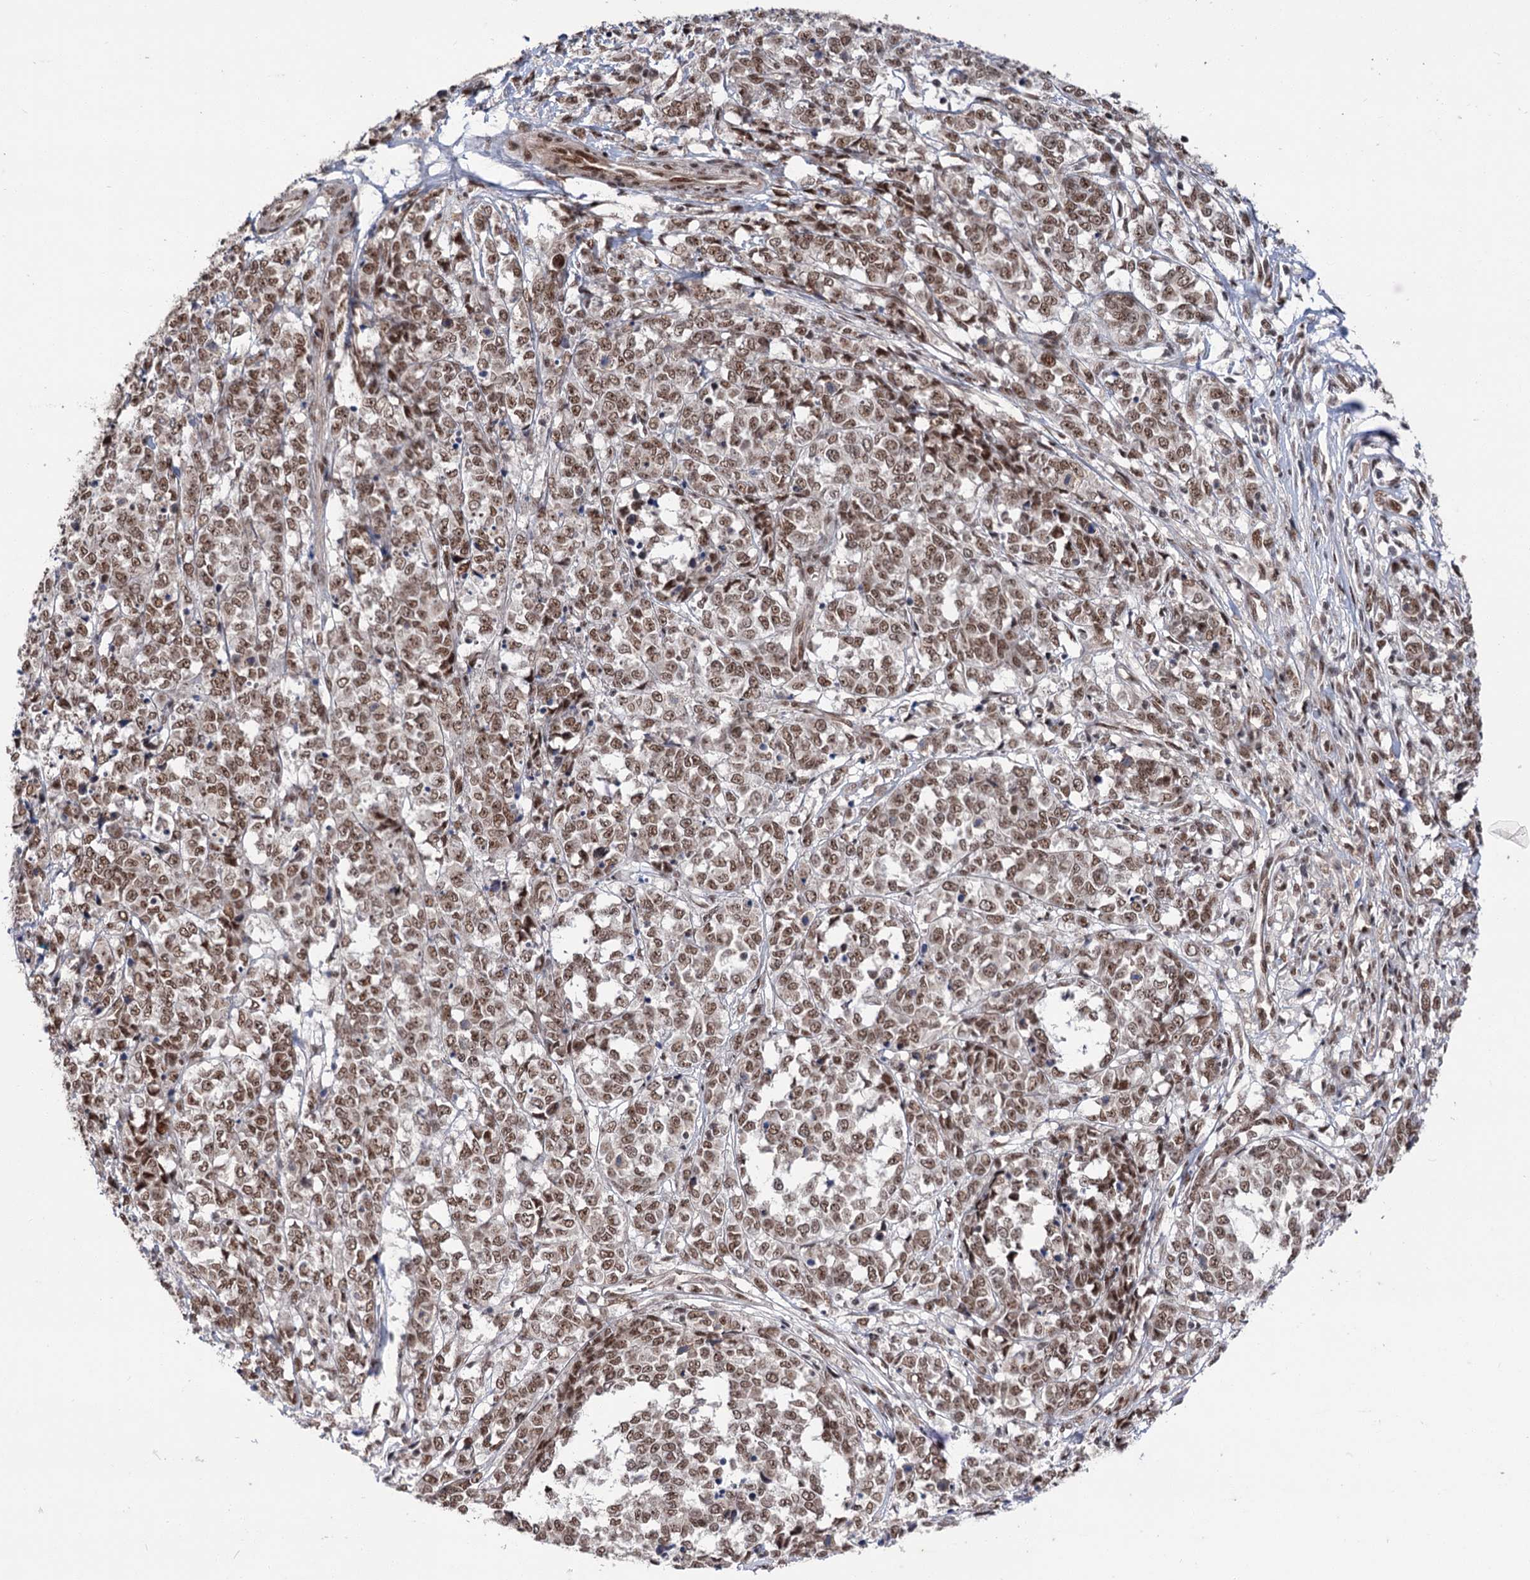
{"staining": {"intensity": "moderate", "quantity": ">75%", "location": "nuclear"}, "tissue": "melanoma", "cell_type": "Tumor cells", "image_type": "cancer", "snomed": [{"axis": "morphology", "description": "Malignant melanoma, NOS"}, {"axis": "topography", "description": "Skin"}], "caption": "DAB immunohistochemical staining of human malignant melanoma exhibits moderate nuclear protein positivity in about >75% of tumor cells. The staining was performed using DAB, with brown indicating positive protein expression. Nuclei are stained blue with hematoxylin.", "gene": "MAML1", "patient": {"sex": "female", "age": 72}}